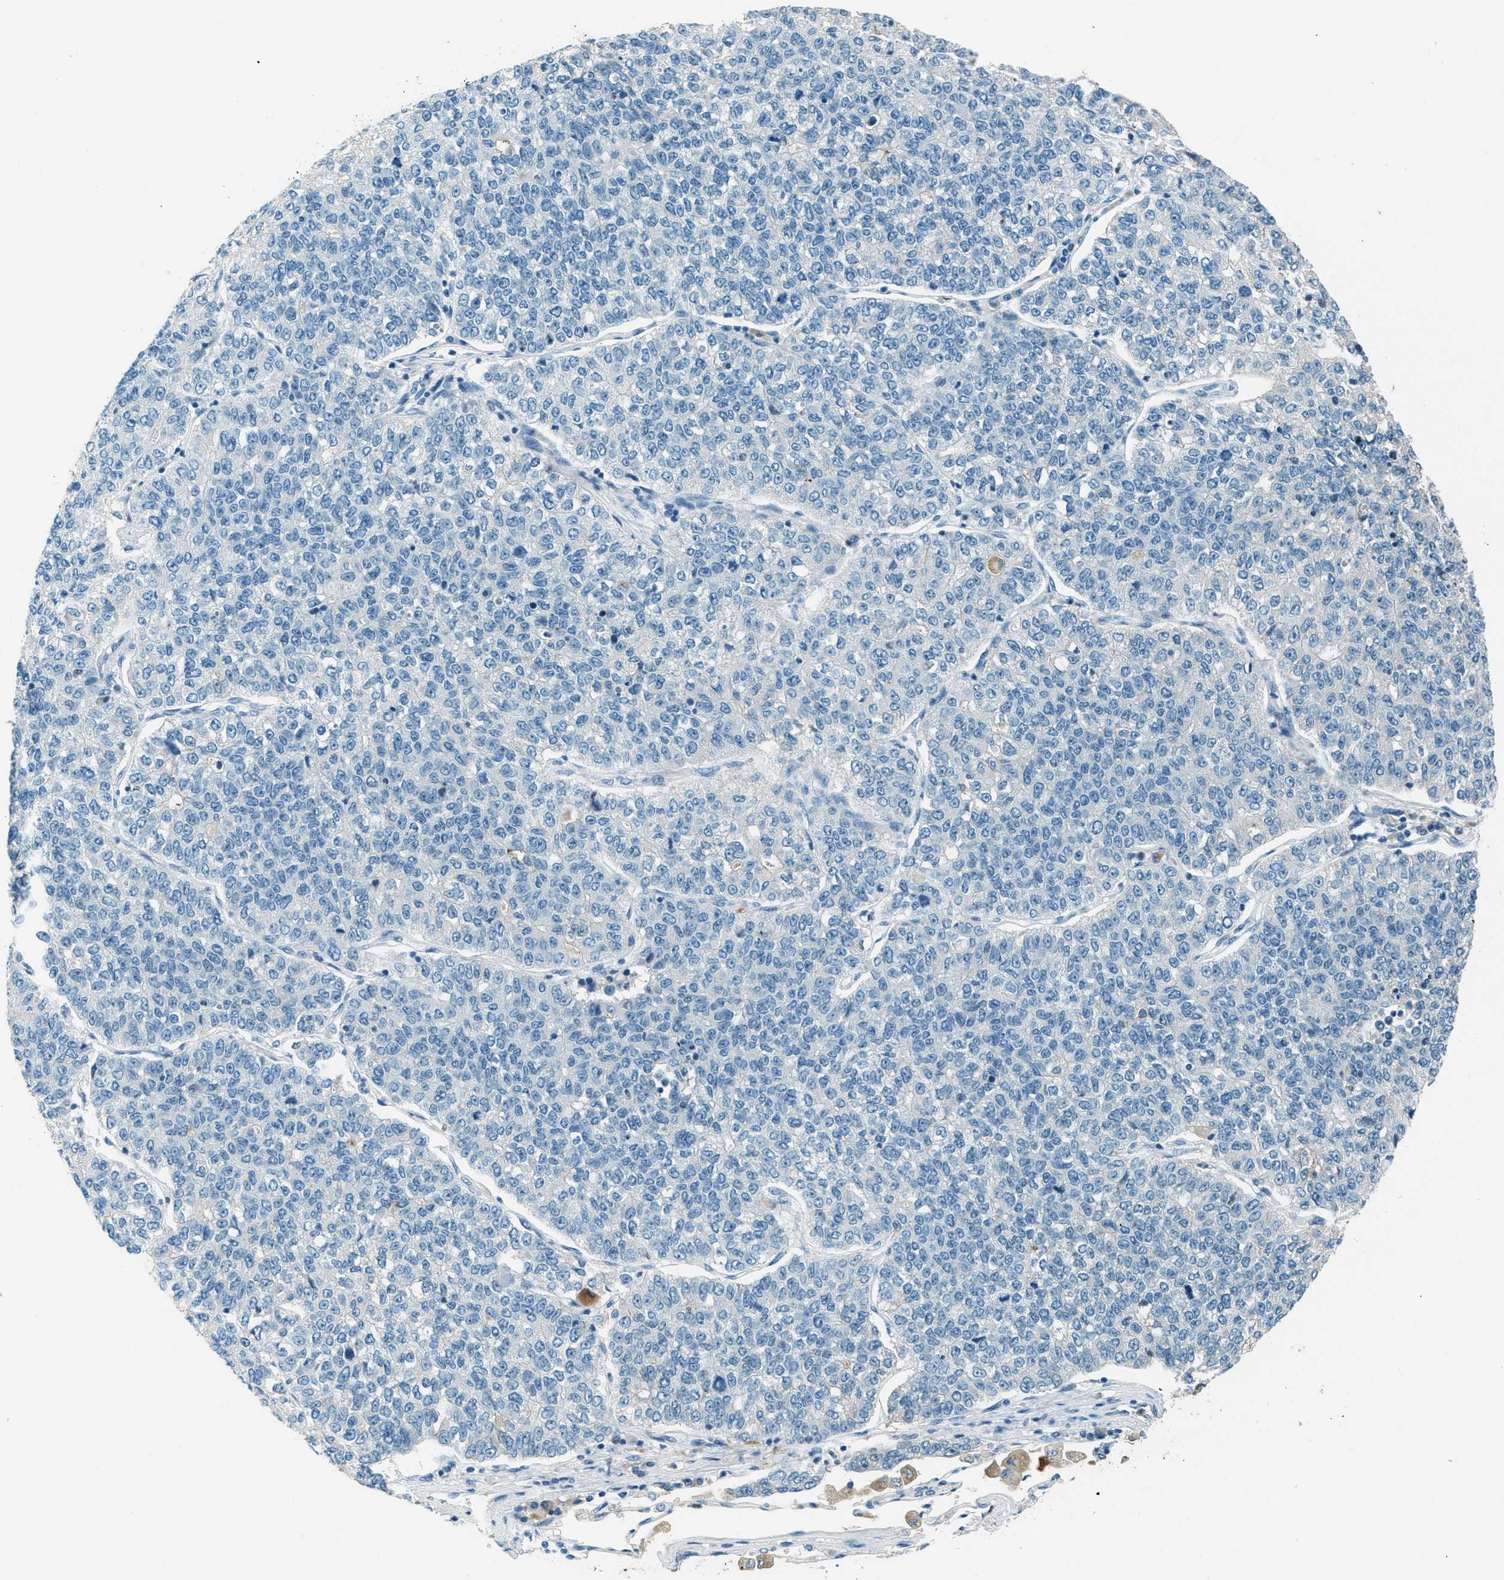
{"staining": {"intensity": "negative", "quantity": "none", "location": "none"}, "tissue": "lung cancer", "cell_type": "Tumor cells", "image_type": "cancer", "snomed": [{"axis": "morphology", "description": "Adenocarcinoma, NOS"}, {"axis": "topography", "description": "Lung"}], "caption": "IHC micrograph of human lung cancer (adenocarcinoma) stained for a protein (brown), which reveals no positivity in tumor cells.", "gene": "MSLN", "patient": {"sex": "male", "age": 49}}